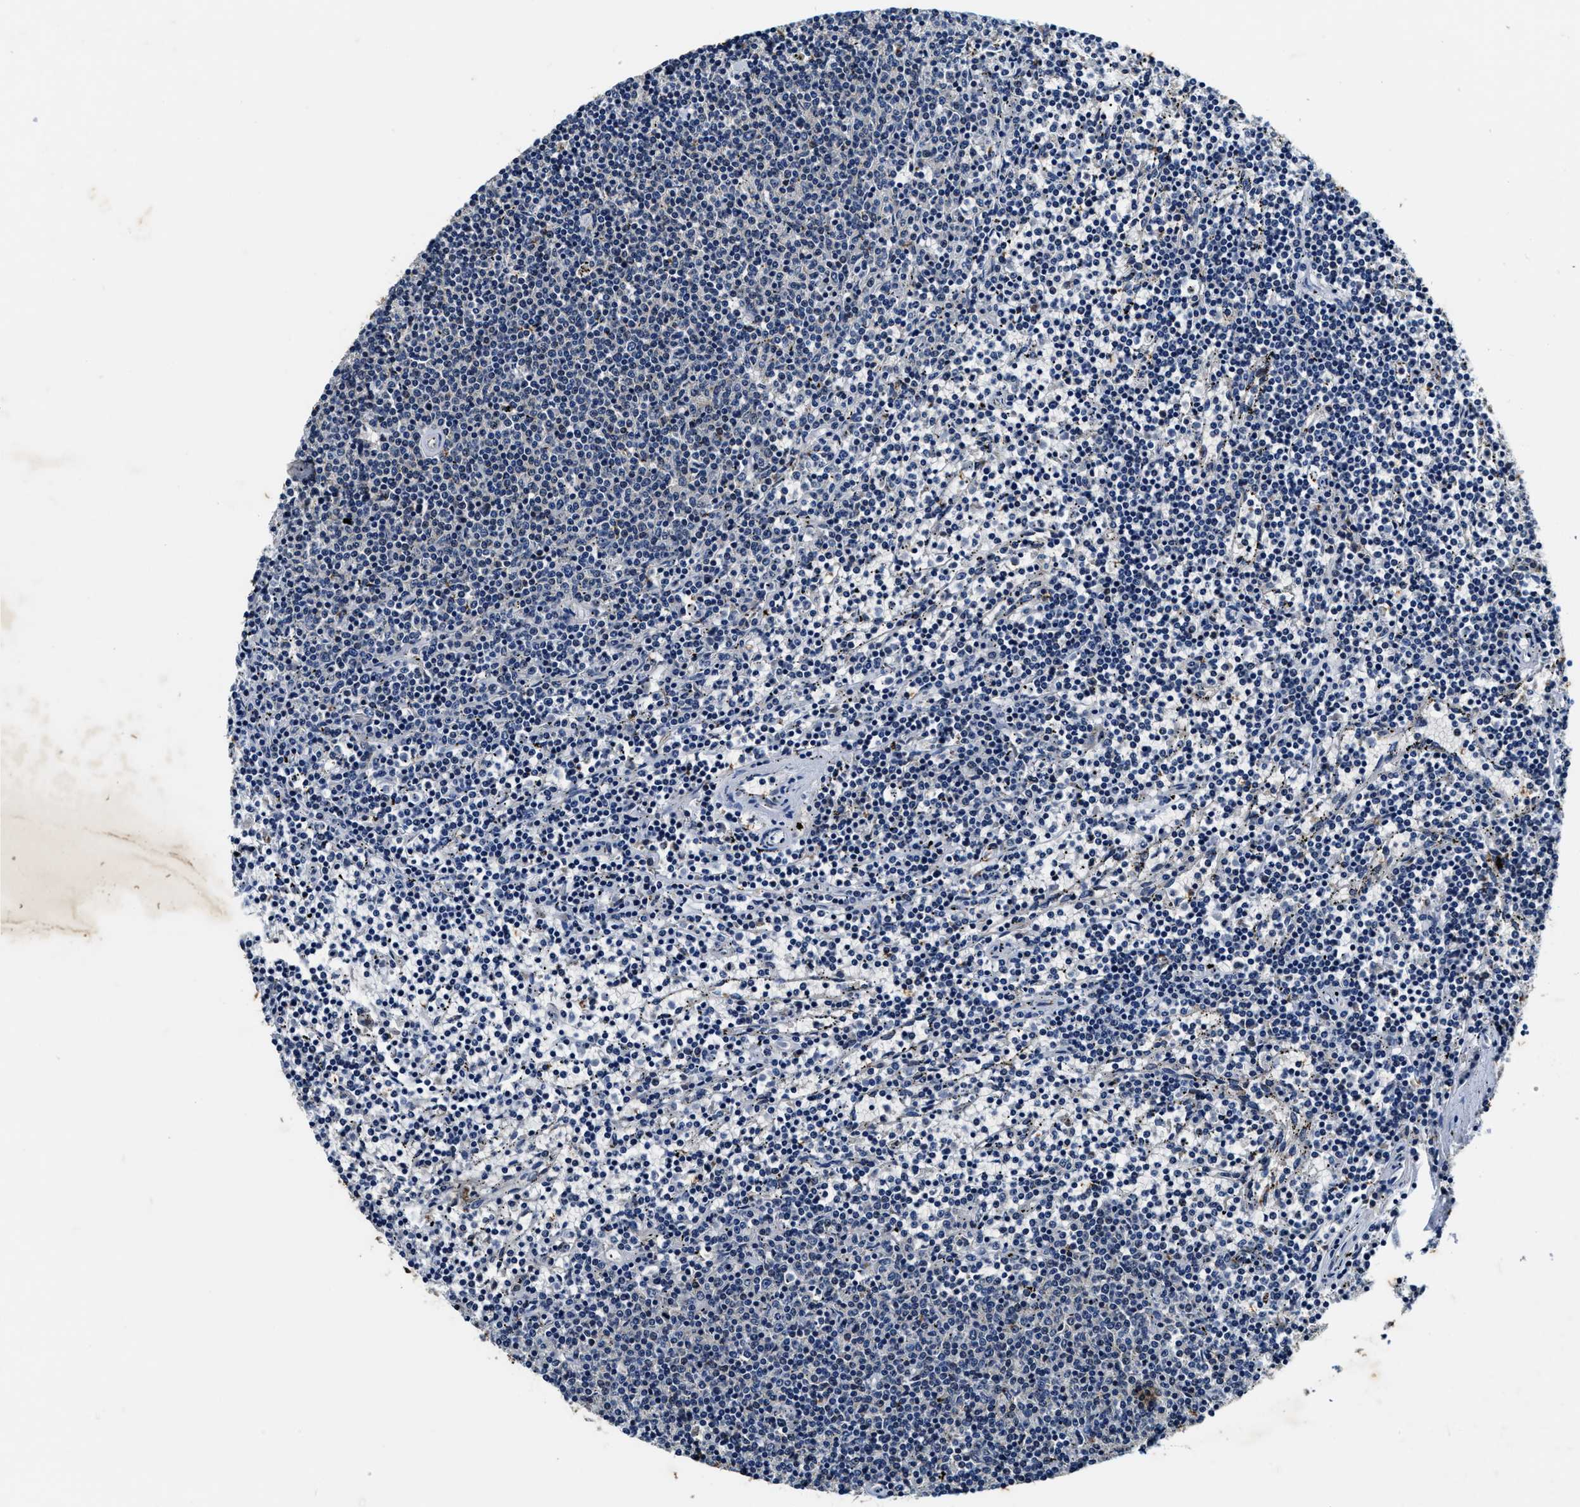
{"staining": {"intensity": "negative", "quantity": "none", "location": "none"}, "tissue": "lymphoma", "cell_type": "Tumor cells", "image_type": "cancer", "snomed": [{"axis": "morphology", "description": "Malignant lymphoma, non-Hodgkin's type, Low grade"}, {"axis": "topography", "description": "Spleen"}], "caption": "The image exhibits no significant staining in tumor cells of malignant lymphoma, non-Hodgkin's type (low-grade).", "gene": "PI4KB", "patient": {"sex": "female", "age": 50}}